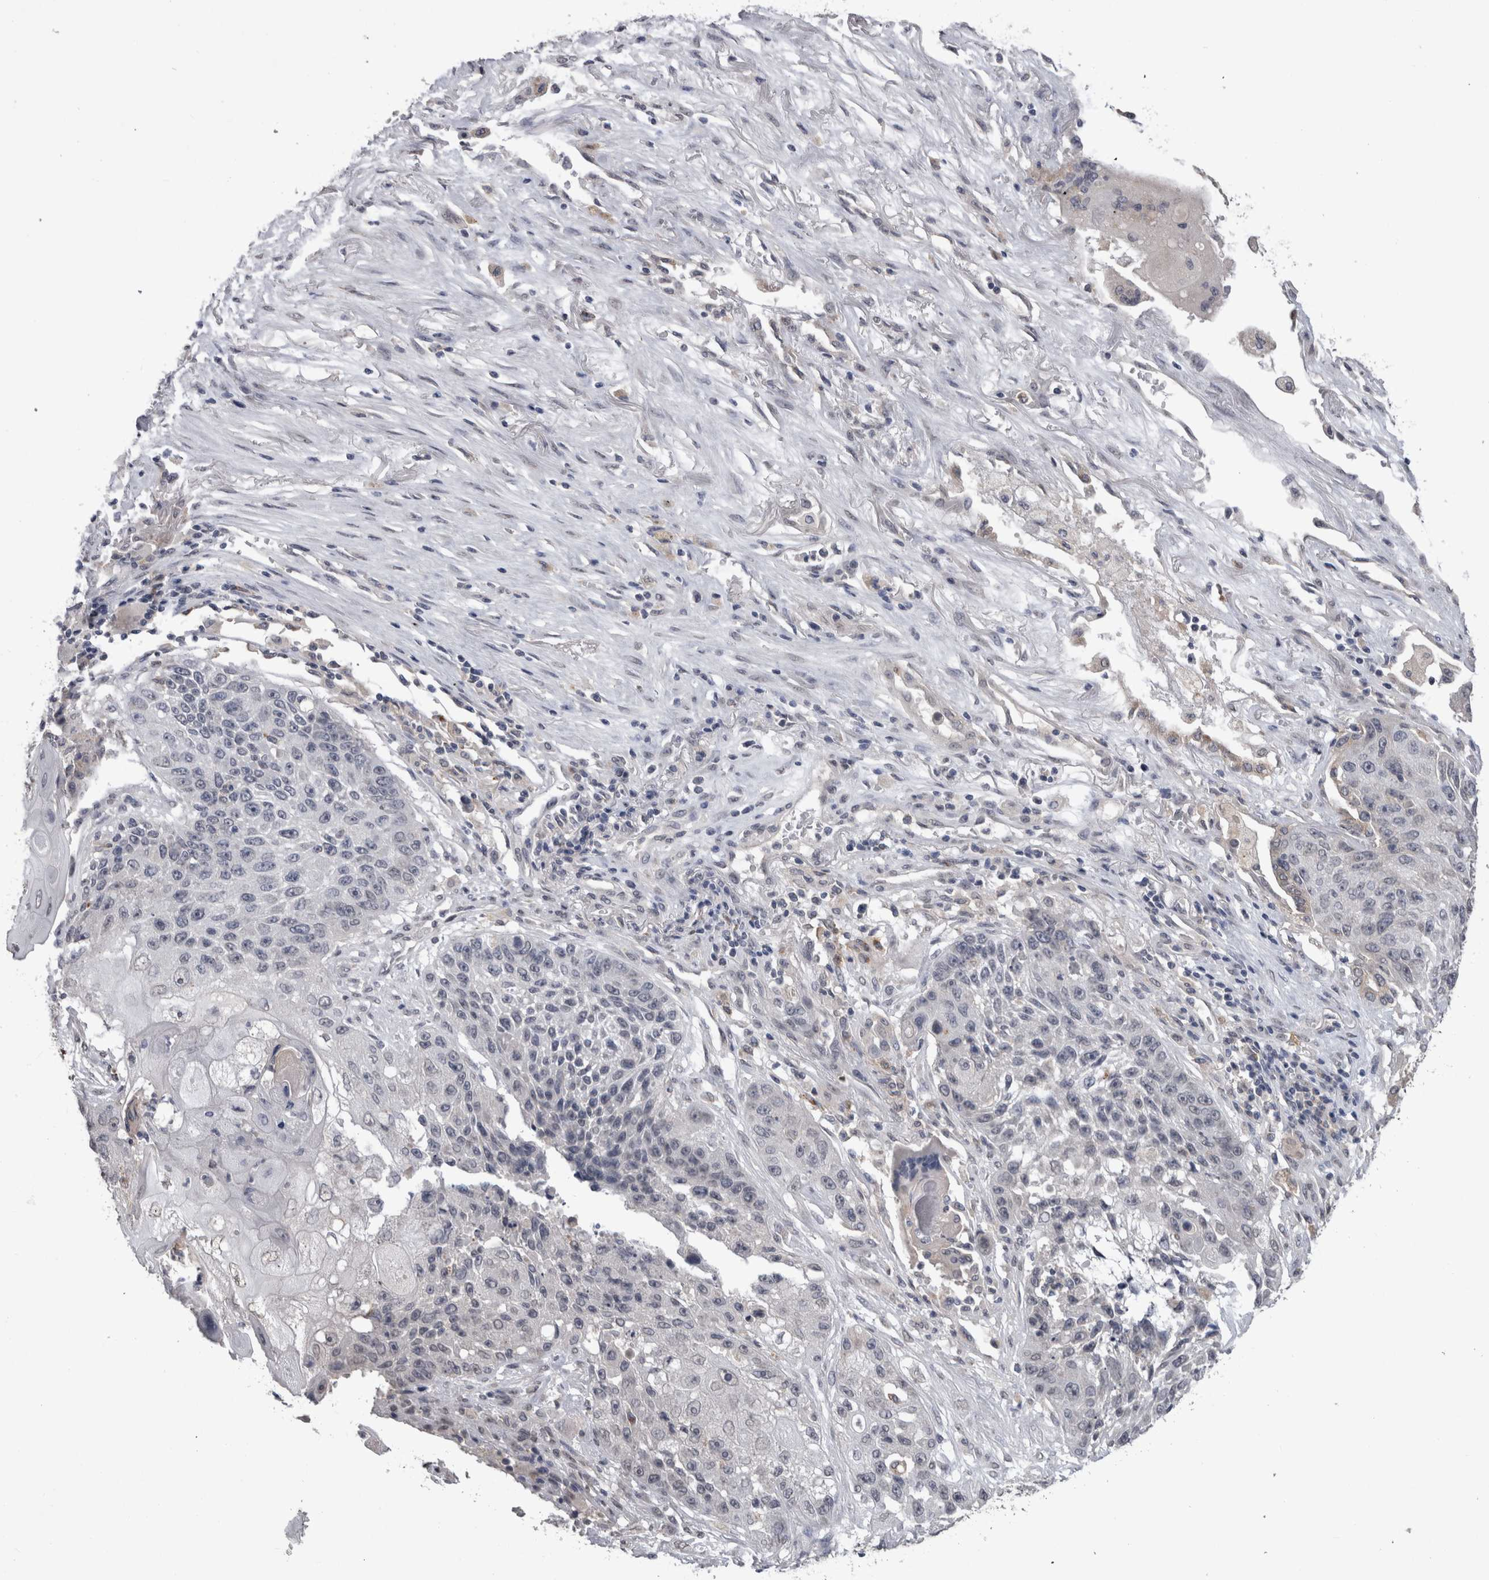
{"staining": {"intensity": "negative", "quantity": "none", "location": "none"}, "tissue": "lung cancer", "cell_type": "Tumor cells", "image_type": "cancer", "snomed": [{"axis": "morphology", "description": "Squamous cell carcinoma, NOS"}, {"axis": "topography", "description": "Lung"}], "caption": "Immunohistochemical staining of lung cancer (squamous cell carcinoma) shows no significant expression in tumor cells.", "gene": "PAX5", "patient": {"sex": "male", "age": 61}}